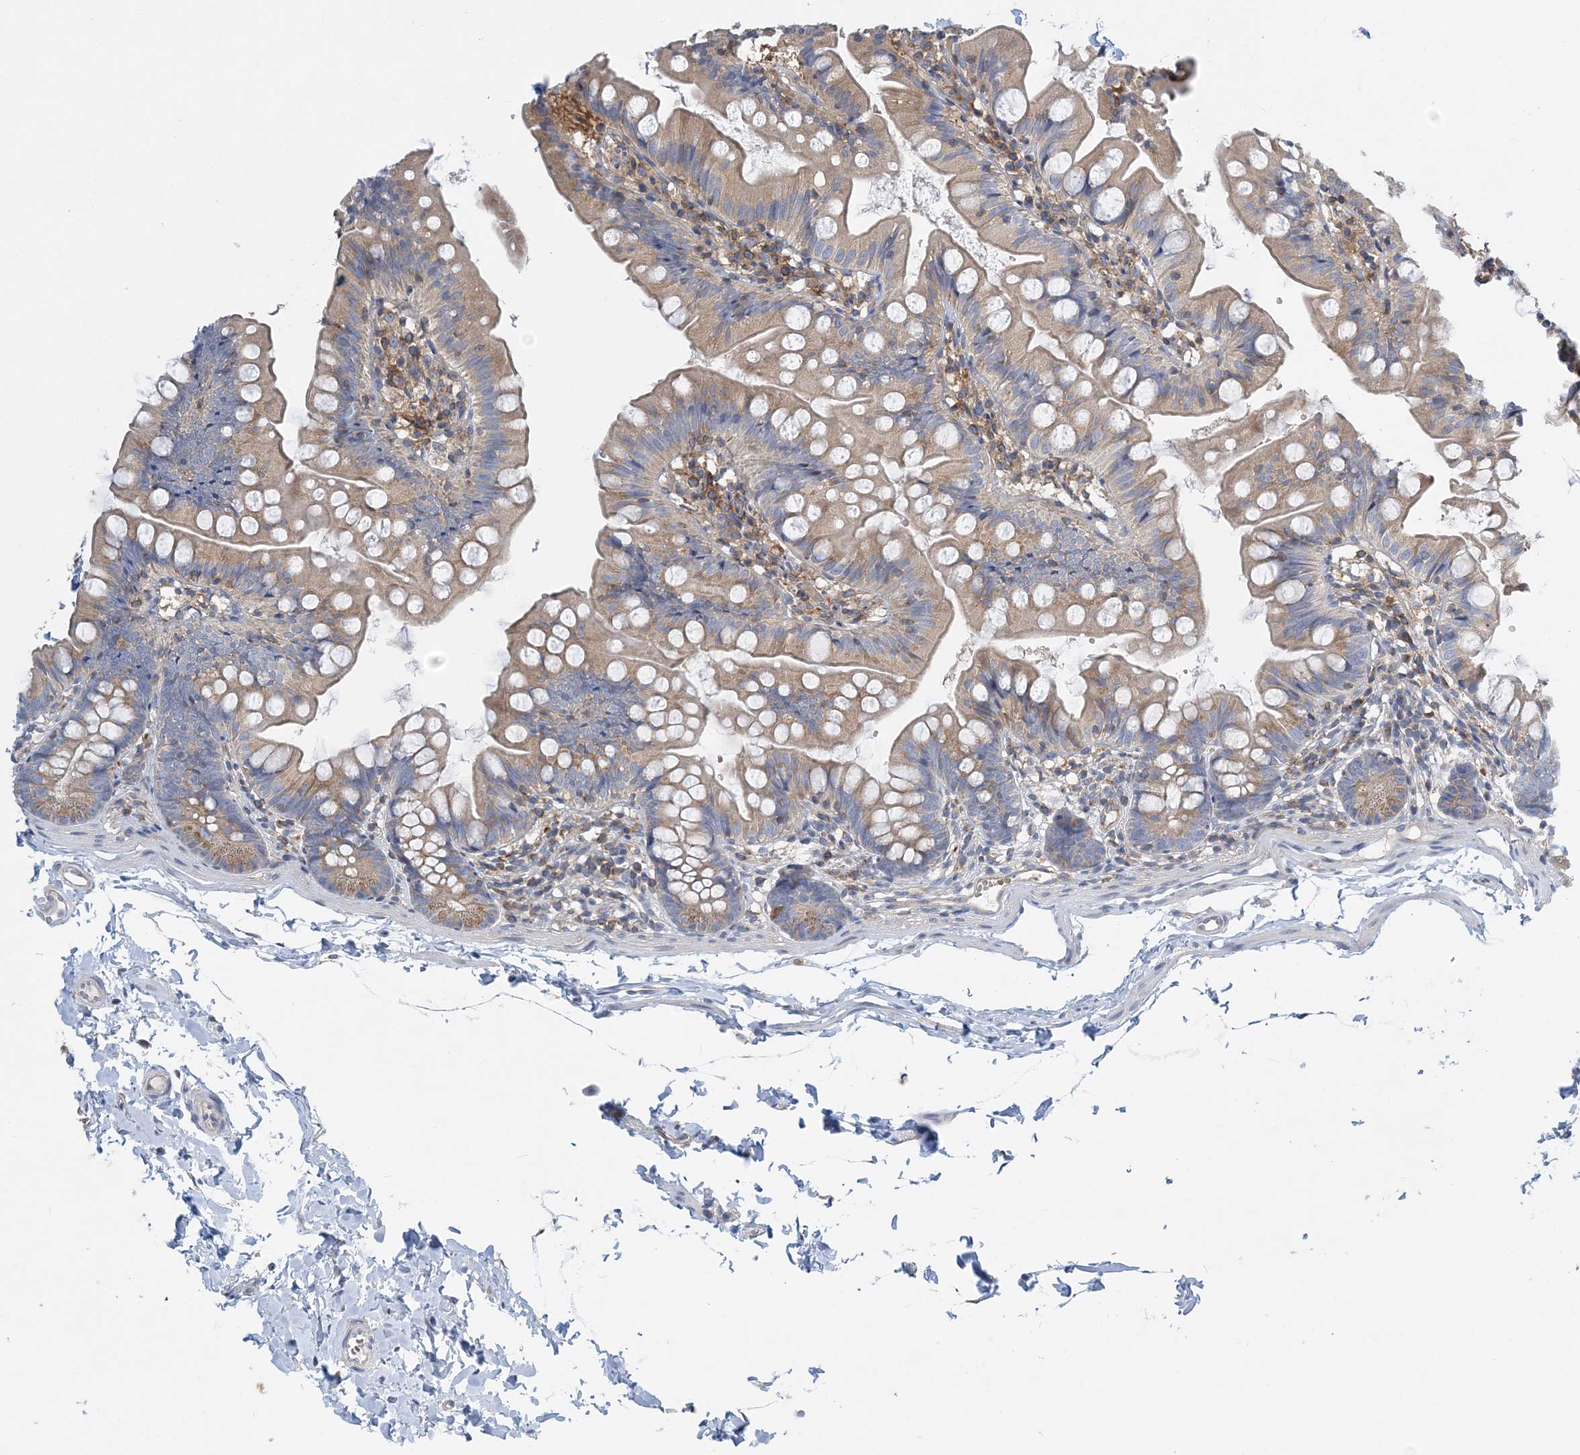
{"staining": {"intensity": "weak", "quantity": ">75%", "location": "cytoplasmic/membranous"}, "tissue": "small intestine", "cell_type": "Glandular cells", "image_type": "normal", "snomed": [{"axis": "morphology", "description": "Normal tissue, NOS"}, {"axis": "topography", "description": "Small intestine"}], "caption": "Immunohistochemistry (IHC) (DAB (3,3'-diaminobenzidine)) staining of unremarkable human small intestine exhibits weak cytoplasmic/membranous protein positivity in about >75% of glandular cells.", "gene": "FAM114A2", "patient": {"sex": "male", "age": 7}}